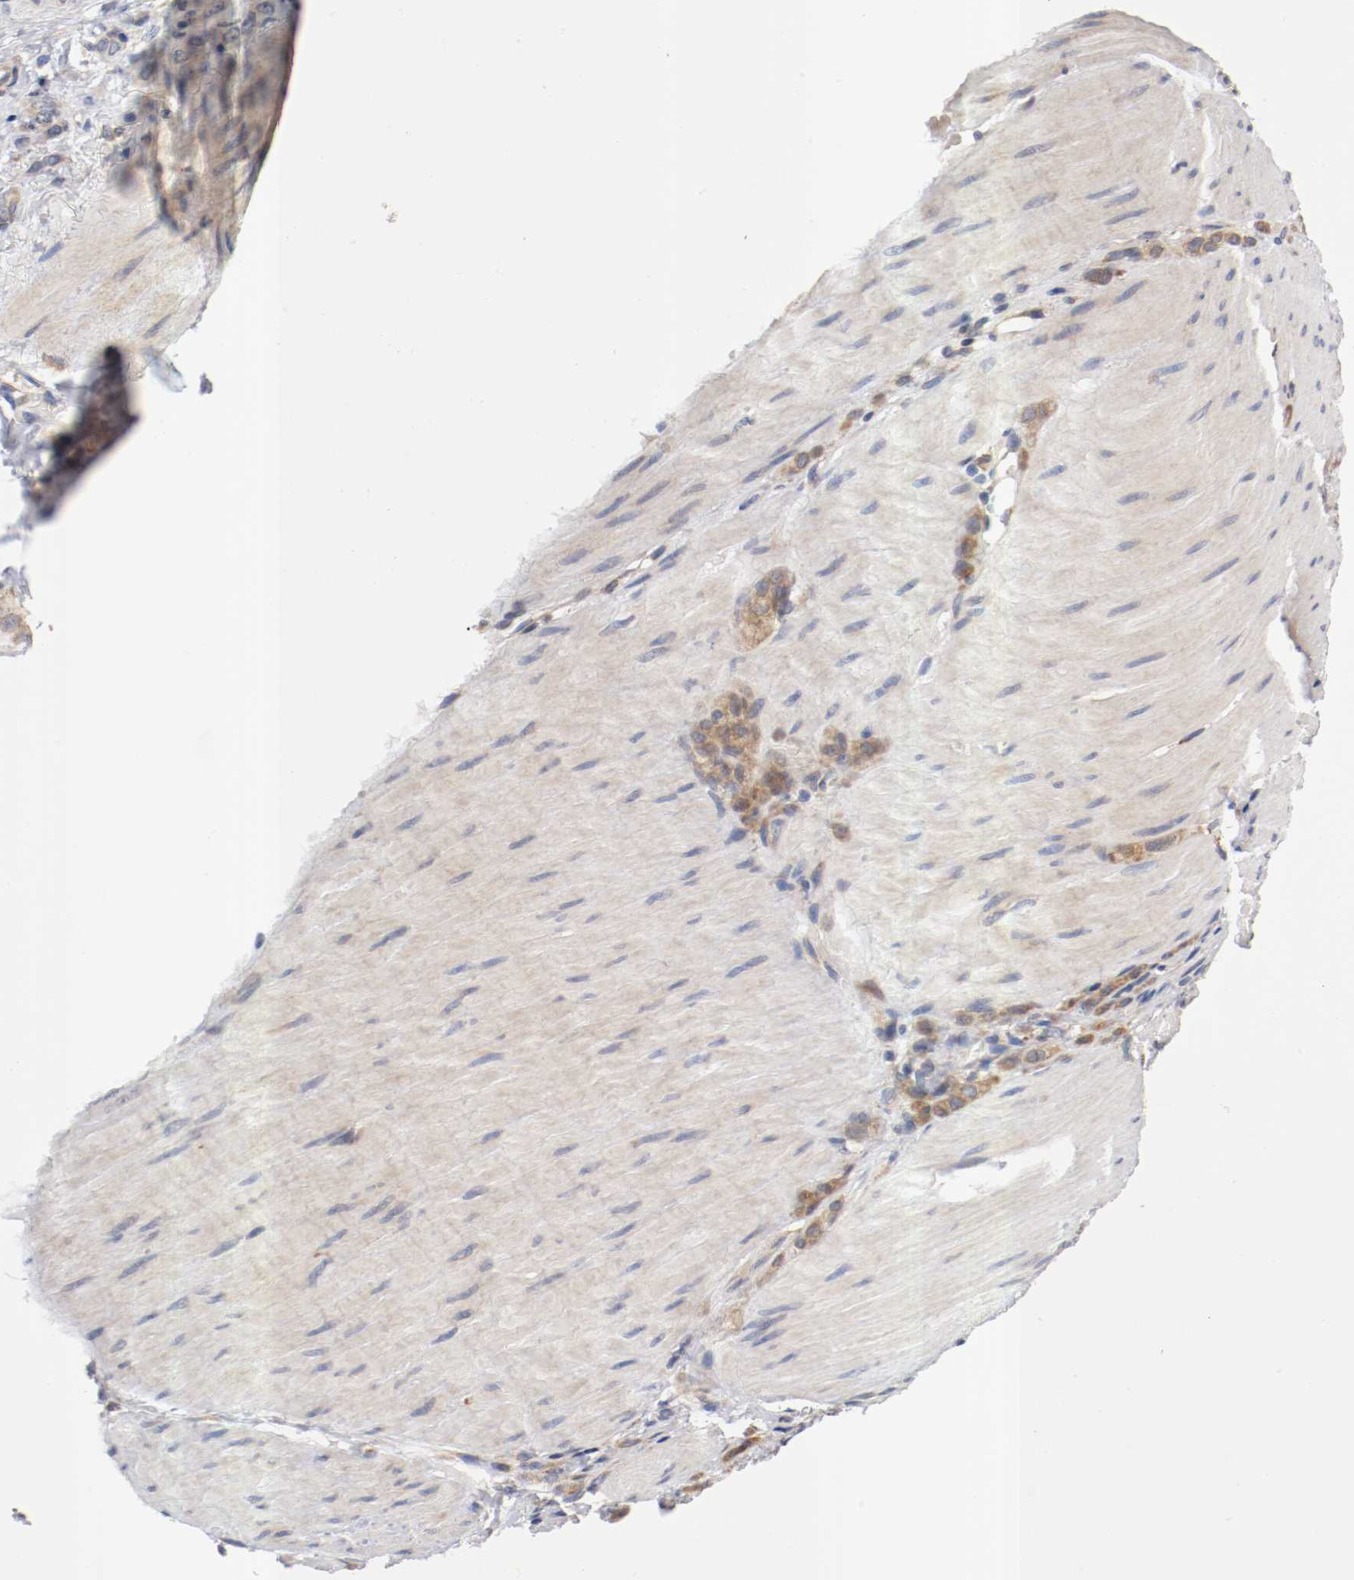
{"staining": {"intensity": "weak", "quantity": ">75%", "location": "cytoplasmic/membranous"}, "tissue": "stomach cancer", "cell_type": "Tumor cells", "image_type": "cancer", "snomed": [{"axis": "morphology", "description": "Adenocarcinoma, NOS"}, {"axis": "topography", "description": "Stomach"}], "caption": "Immunohistochemical staining of human stomach cancer (adenocarcinoma) demonstrates low levels of weak cytoplasmic/membranous staining in about >75% of tumor cells.", "gene": "TNFSF13", "patient": {"sex": "male", "age": 82}}